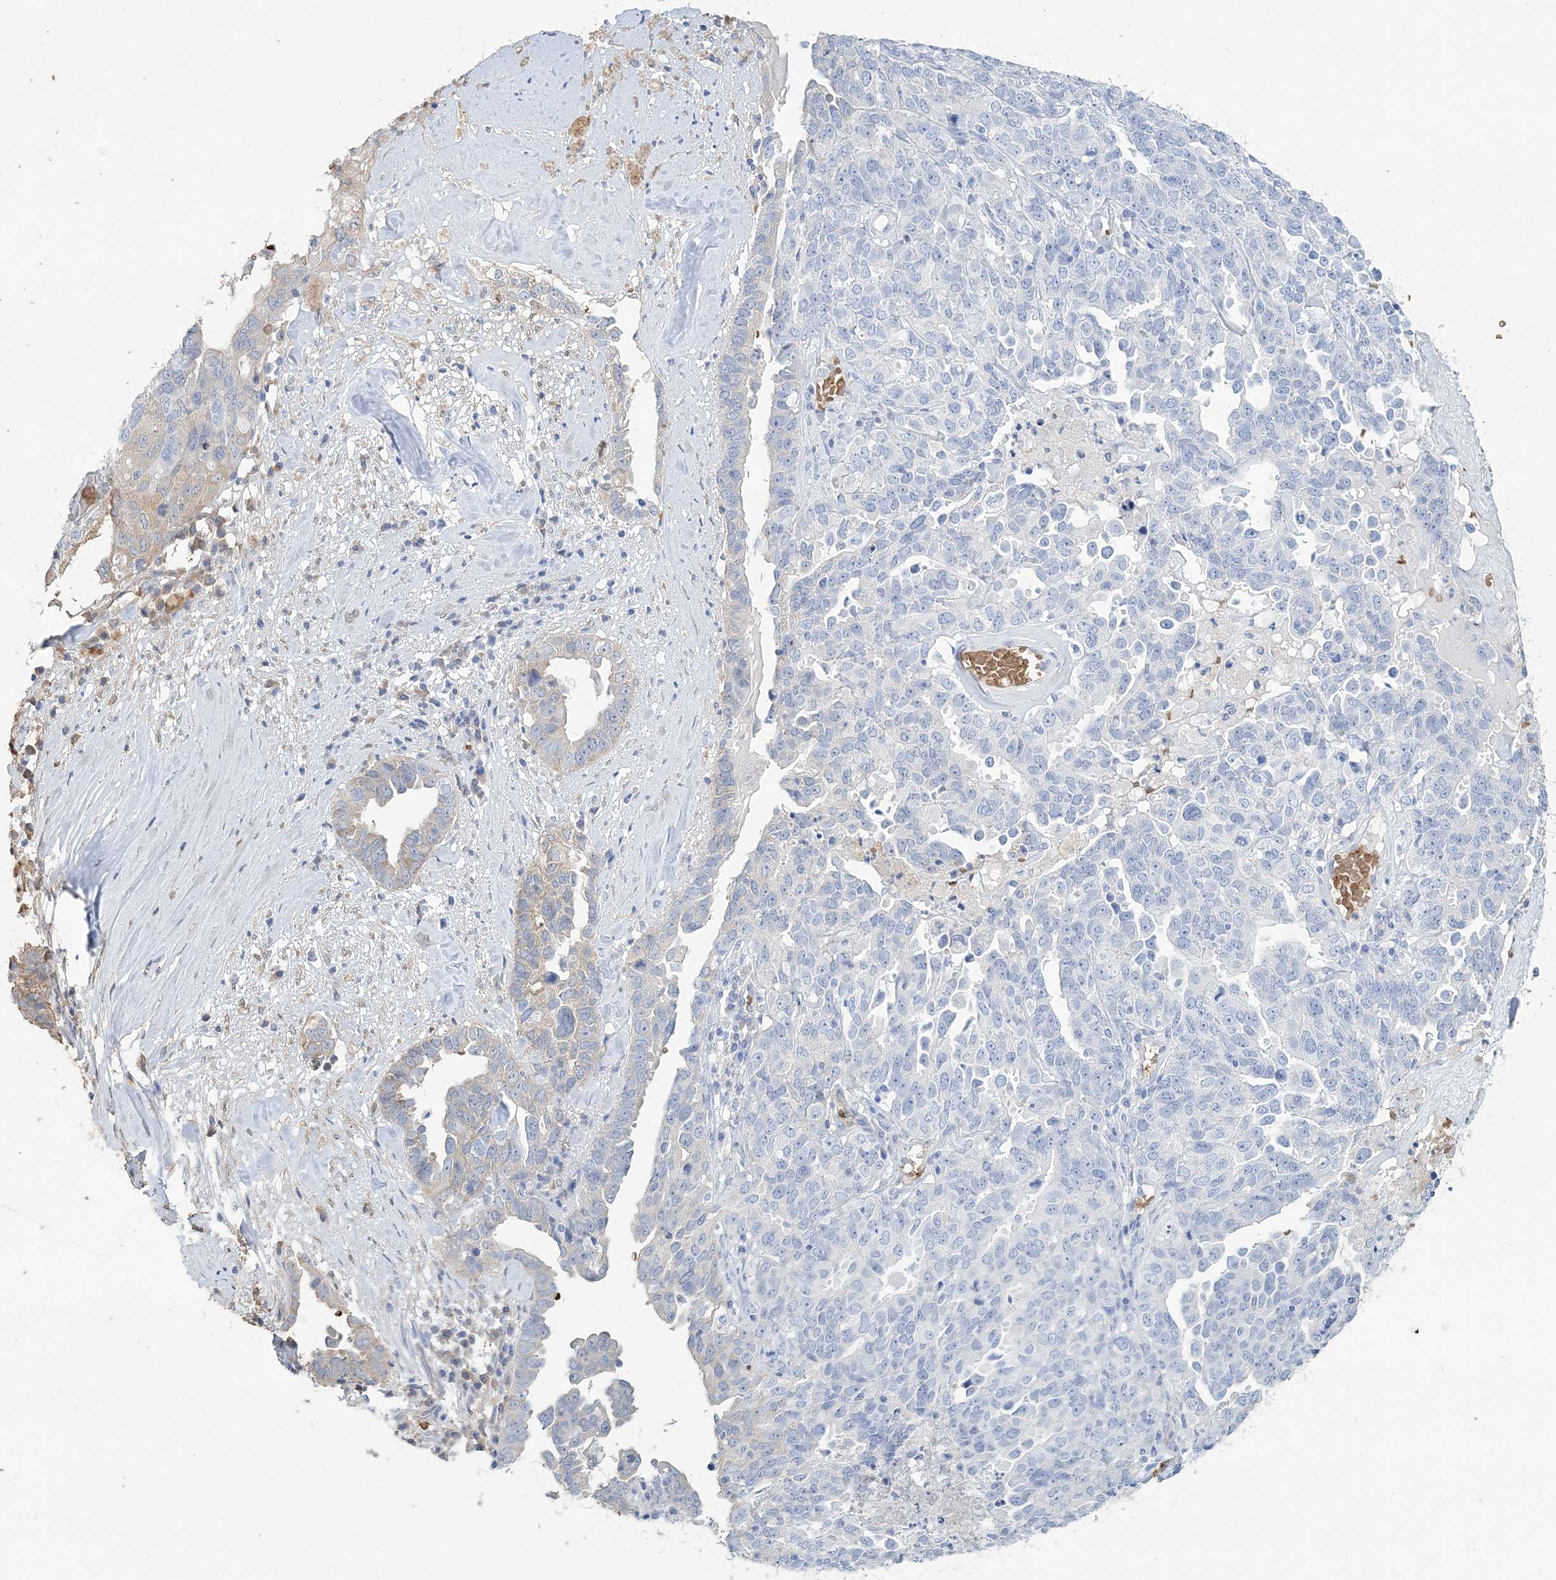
{"staining": {"intensity": "negative", "quantity": "none", "location": "none"}, "tissue": "ovarian cancer", "cell_type": "Tumor cells", "image_type": "cancer", "snomed": [{"axis": "morphology", "description": "Carcinoma, endometroid"}, {"axis": "topography", "description": "Ovary"}], "caption": "The histopathology image reveals no significant expression in tumor cells of endometroid carcinoma (ovarian).", "gene": "HBD", "patient": {"sex": "female", "age": 62}}